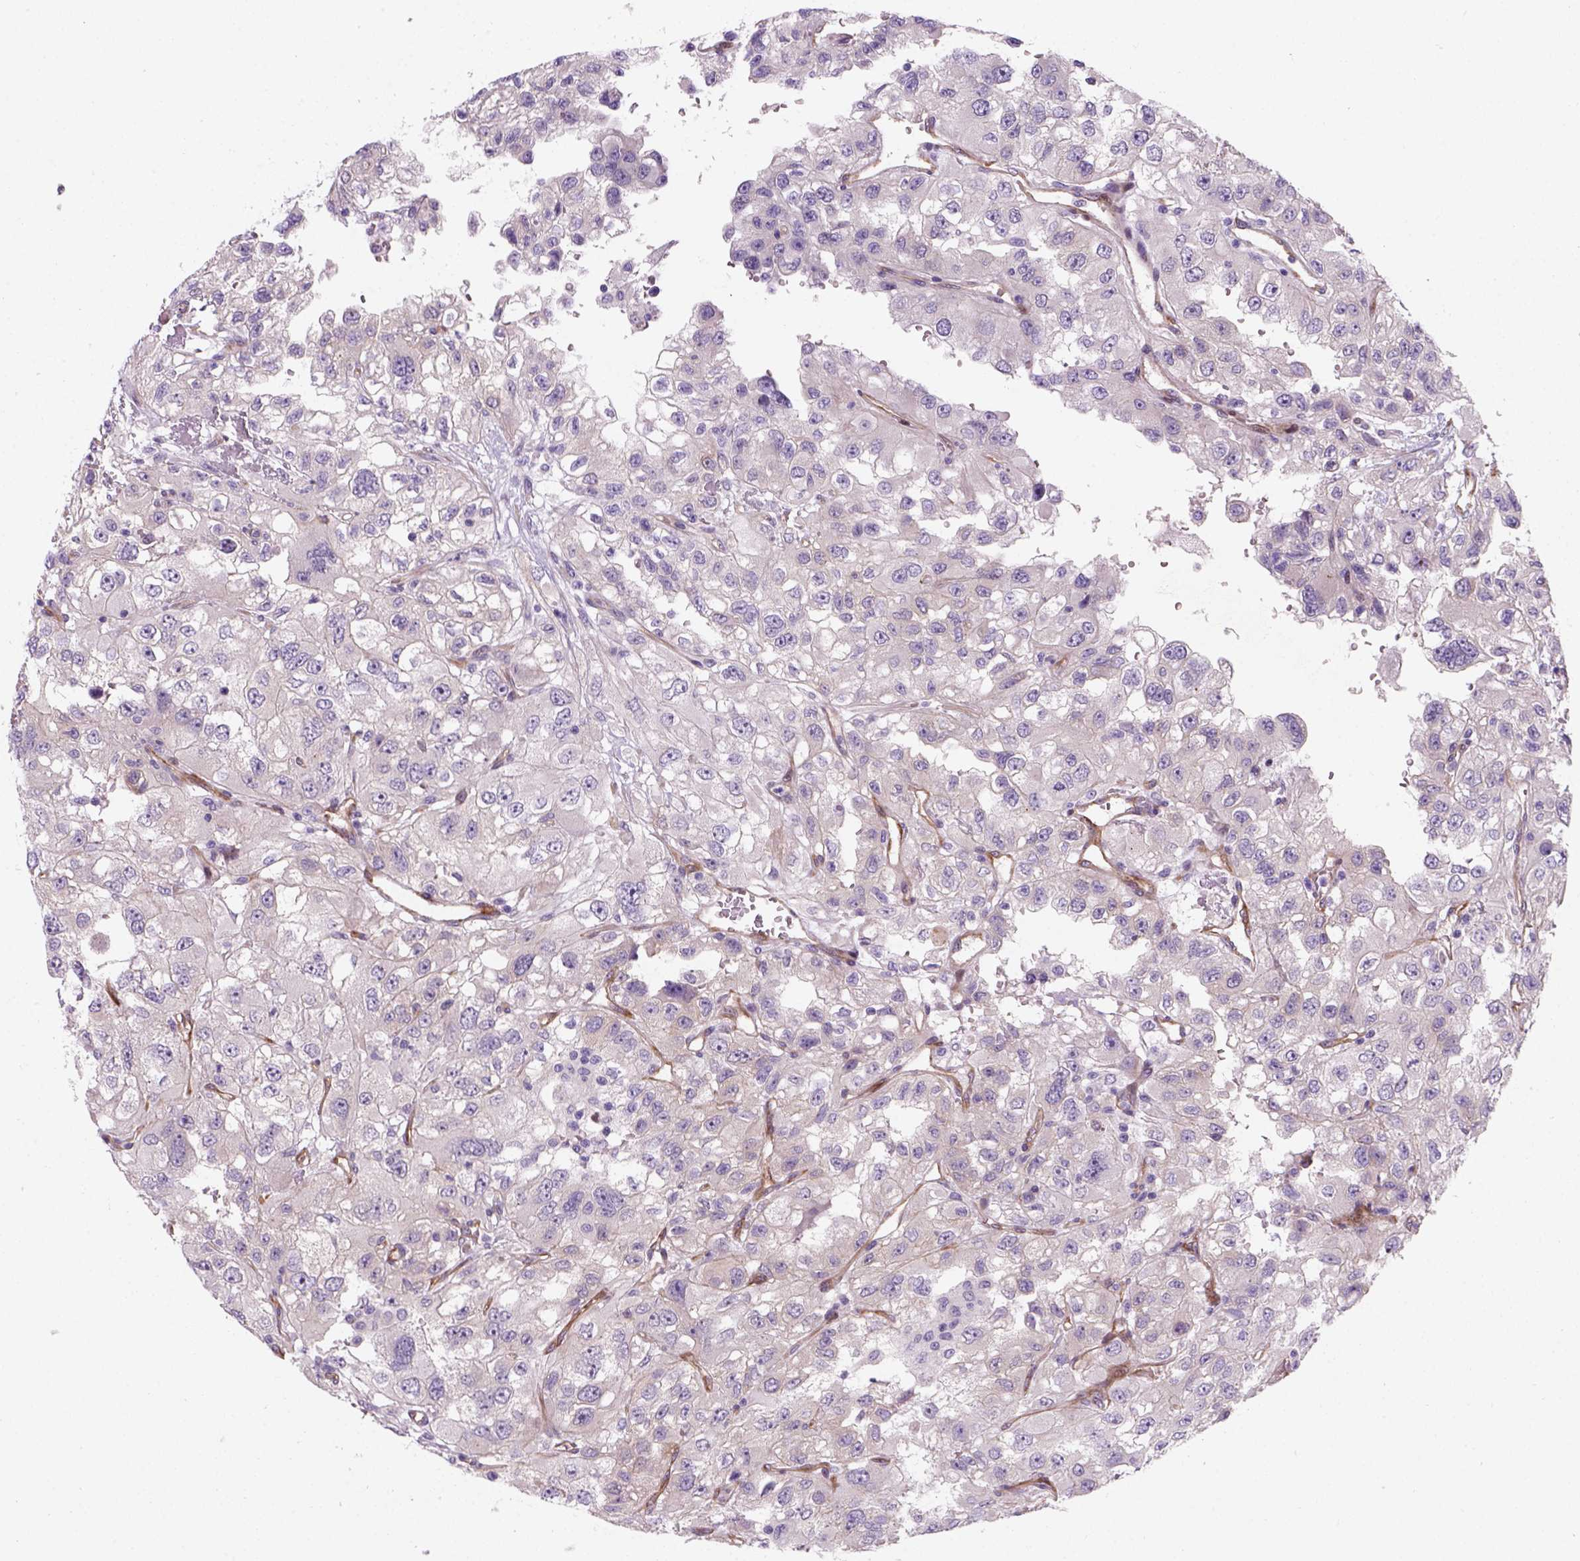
{"staining": {"intensity": "negative", "quantity": "none", "location": "none"}, "tissue": "renal cancer", "cell_type": "Tumor cells", "image_type": "cancer", "snomed": [{"axis": "morphology", "description": "Adenocarcinoma, NOS"}, {"axis": "topography", "description": "Kidney"}], "caption": "Immunohistochemistry micrograph of human renal cancer stained for a protein (brown), which demonstrates no positivity in tumor cells.", "gene": "VSTM5", "patient": {"sex": "male", "age": 64}}